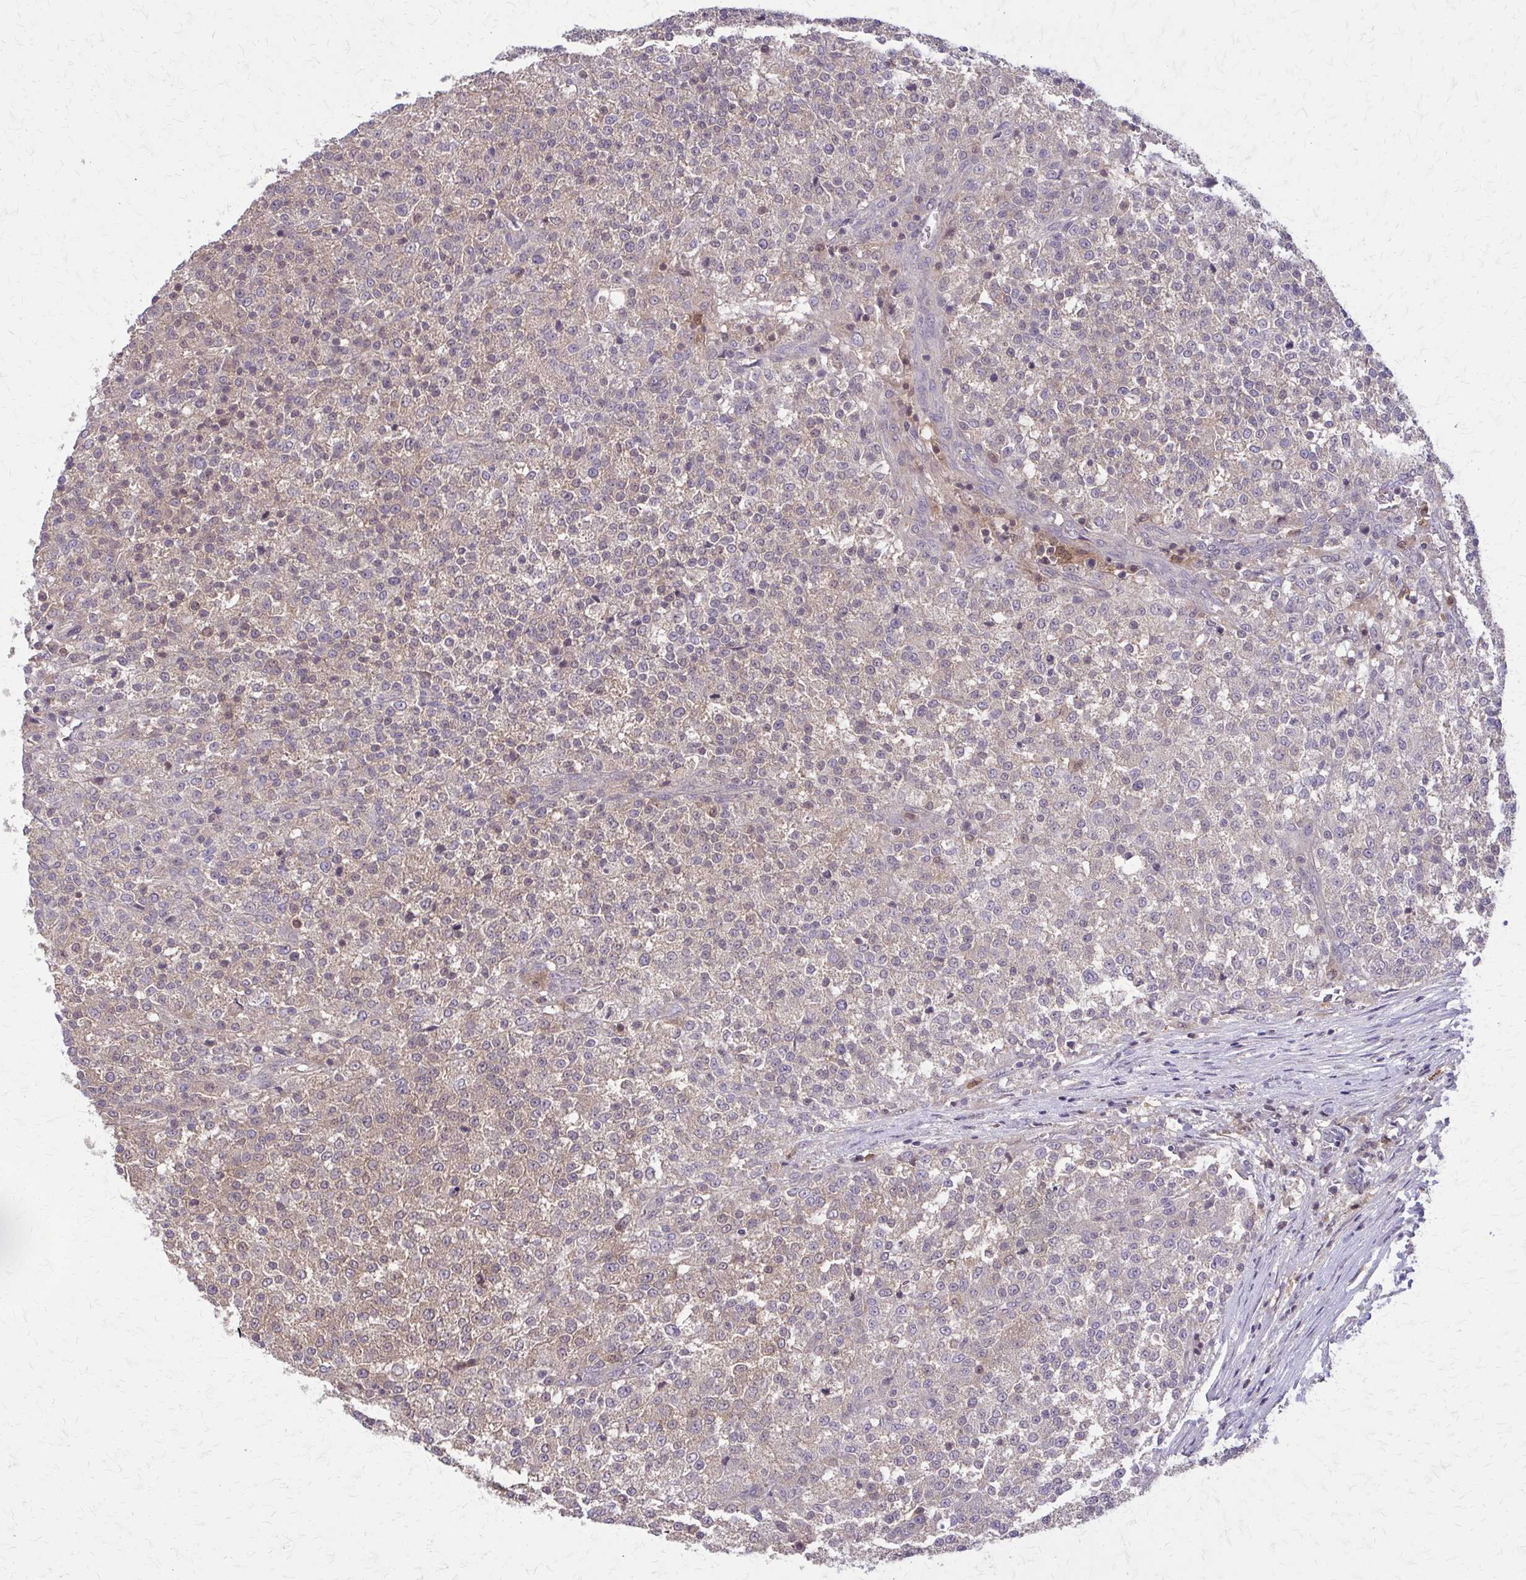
{"staining": {"intensity": "weak", "quantity": "25%-75%", "location": "cytoplasmic/membranous"}, "tissue": "testis cancer", "cell_type": "Tumor cells", "image_type": "cancer", "snomed": [{"axis": "morphology", "description": "Seminoma, NOS"}, {"axis": "topography", "description": "Testis"}], "caption": "Seminoma (testis) stained with DAB immunohistochemistry (IHC) shows low levels of weak cytoplasmic/membranous expression in about 25%-75% of tumor cells.", "gene": "NRBF2", "patient": {"sex": "male", "age": 59}}